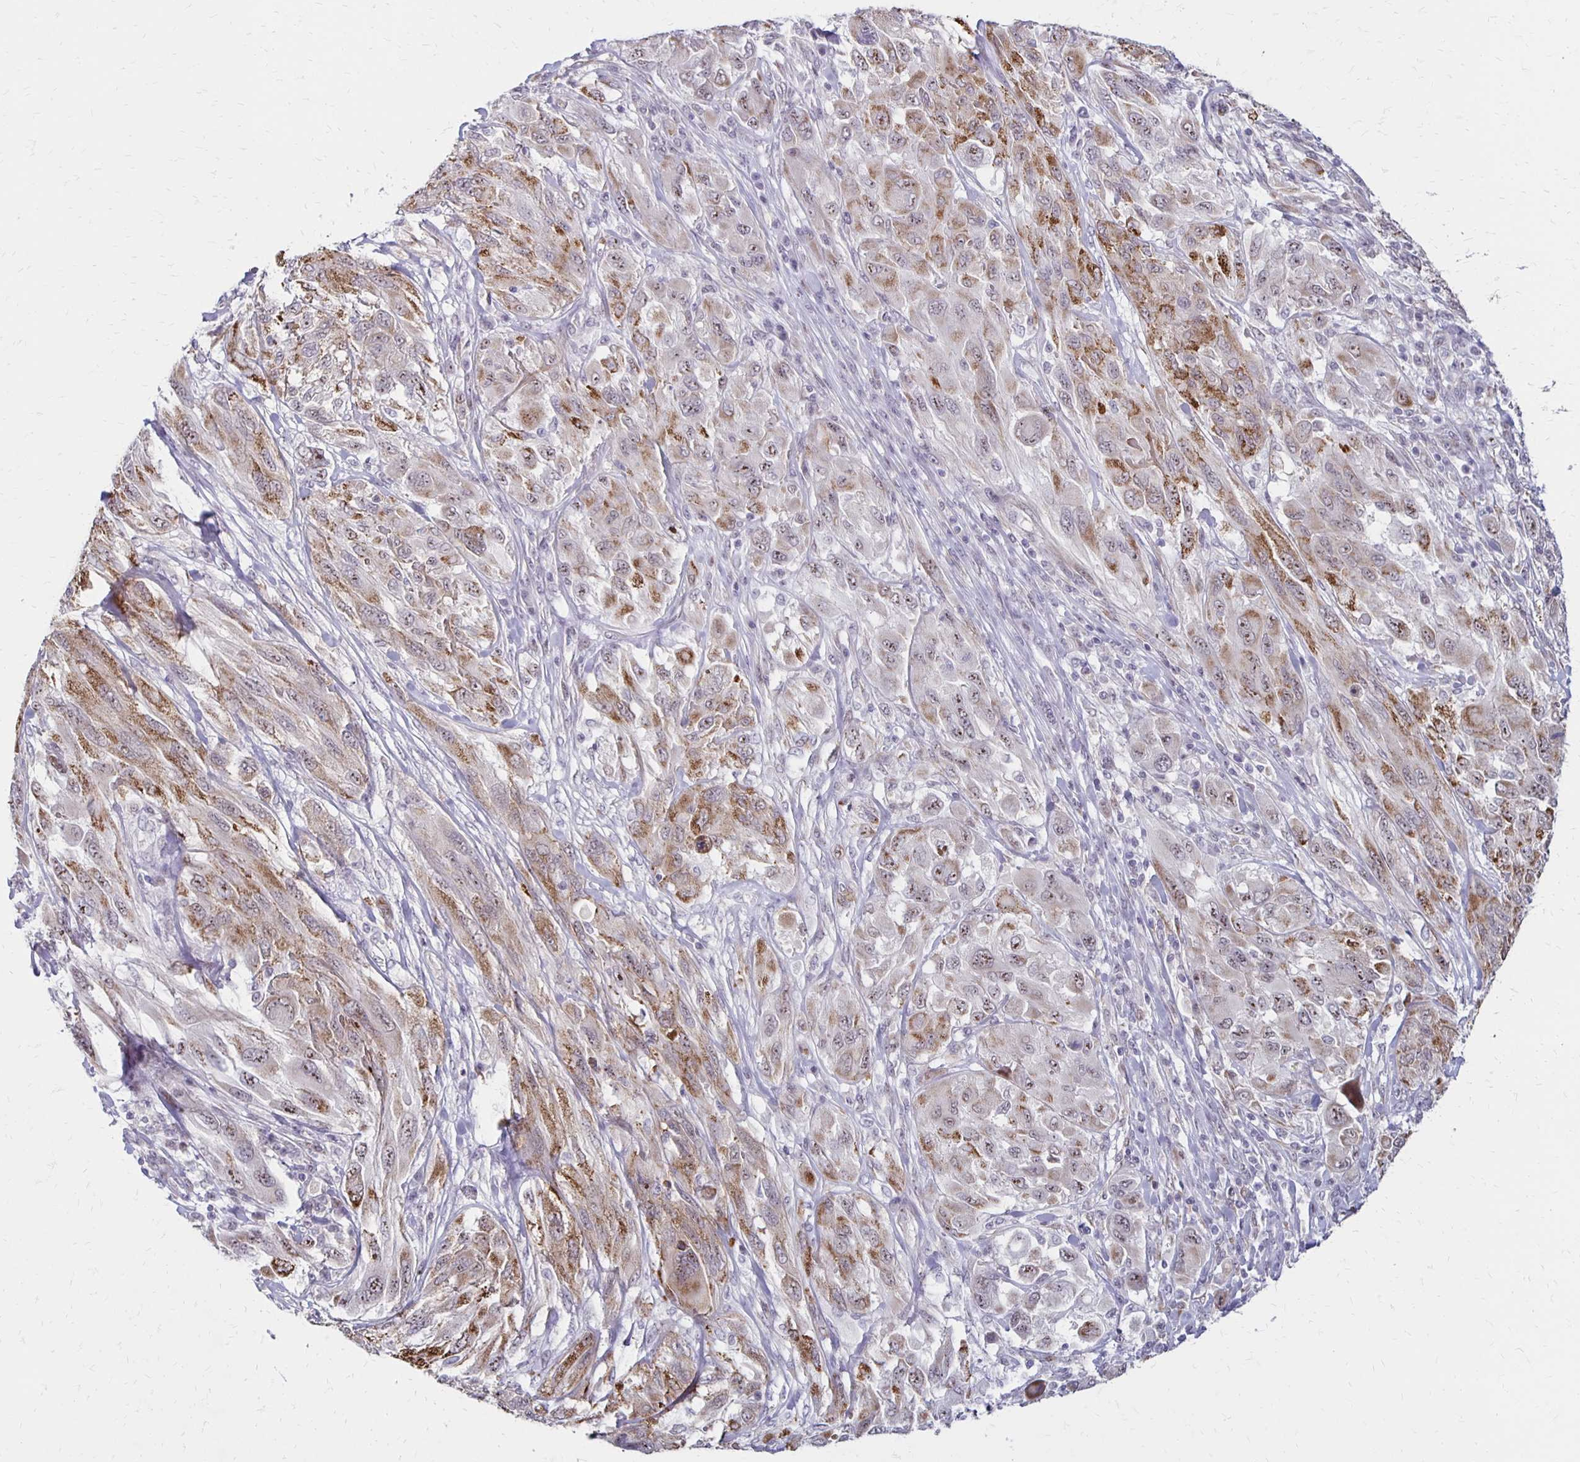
{"staining": {"intensity": "moderate", "quantity": "25%-75%", "location": "cytoplasmic/membranous,nuclear"}, "tissue": "melanoma", "cell_type": "Tumor cells", "image_type": "cancer", "snomed": [{"axis": "morphology", "description": "Malignant melanoma, NOS"}, {"axis": "topography", "description": "Skin"}], "caption": "Immunohistochemical staining of melanoma demonstrates moderate cytoplasmic/membranous and nuclear protein positivity in approximately 25%-75% of tumor cells.", "gene": "DAGLA", "patient": {"sex": "female", "age": 91}}